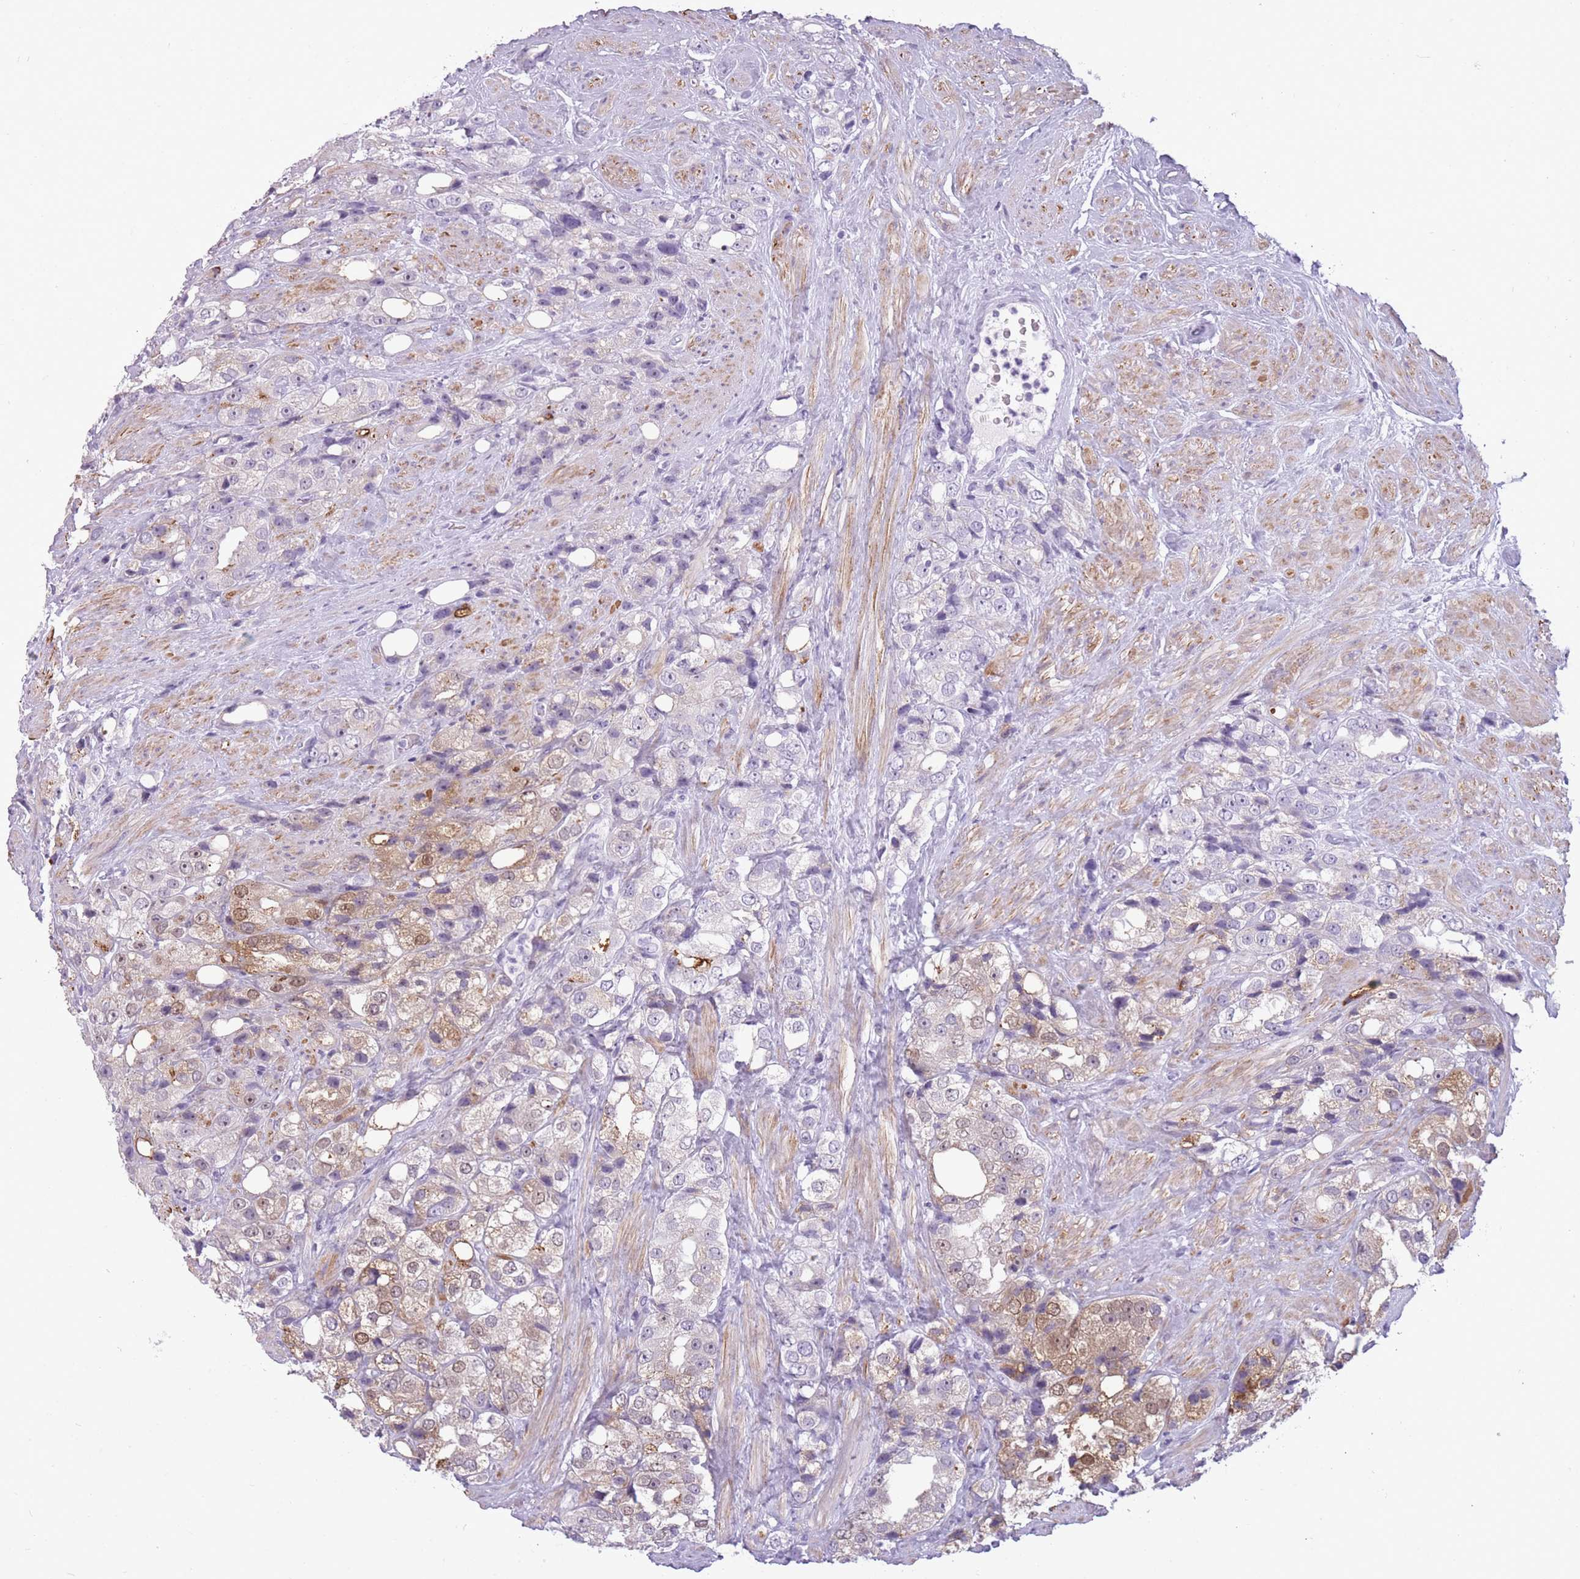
{"staining": {"intensity": "weak", "quantity": "<25%", "location": "cytoplasmic/membranous,nuclear"}, "tissue": "prostate cancer", "cell_type": "Tumor cells", "image_type": "cancer", "snomed": [{"axis": "morphology", "description": "Adenocarcinoma, NOS"}, {"axis": "topography", "description": "Prostate"}], "caption": "Immunohistochemistry of human prostate cancer shows no positivity in tumor cells.", "gene": "GOLGA6D", "patient": {"sex": "male", "age": 79}}